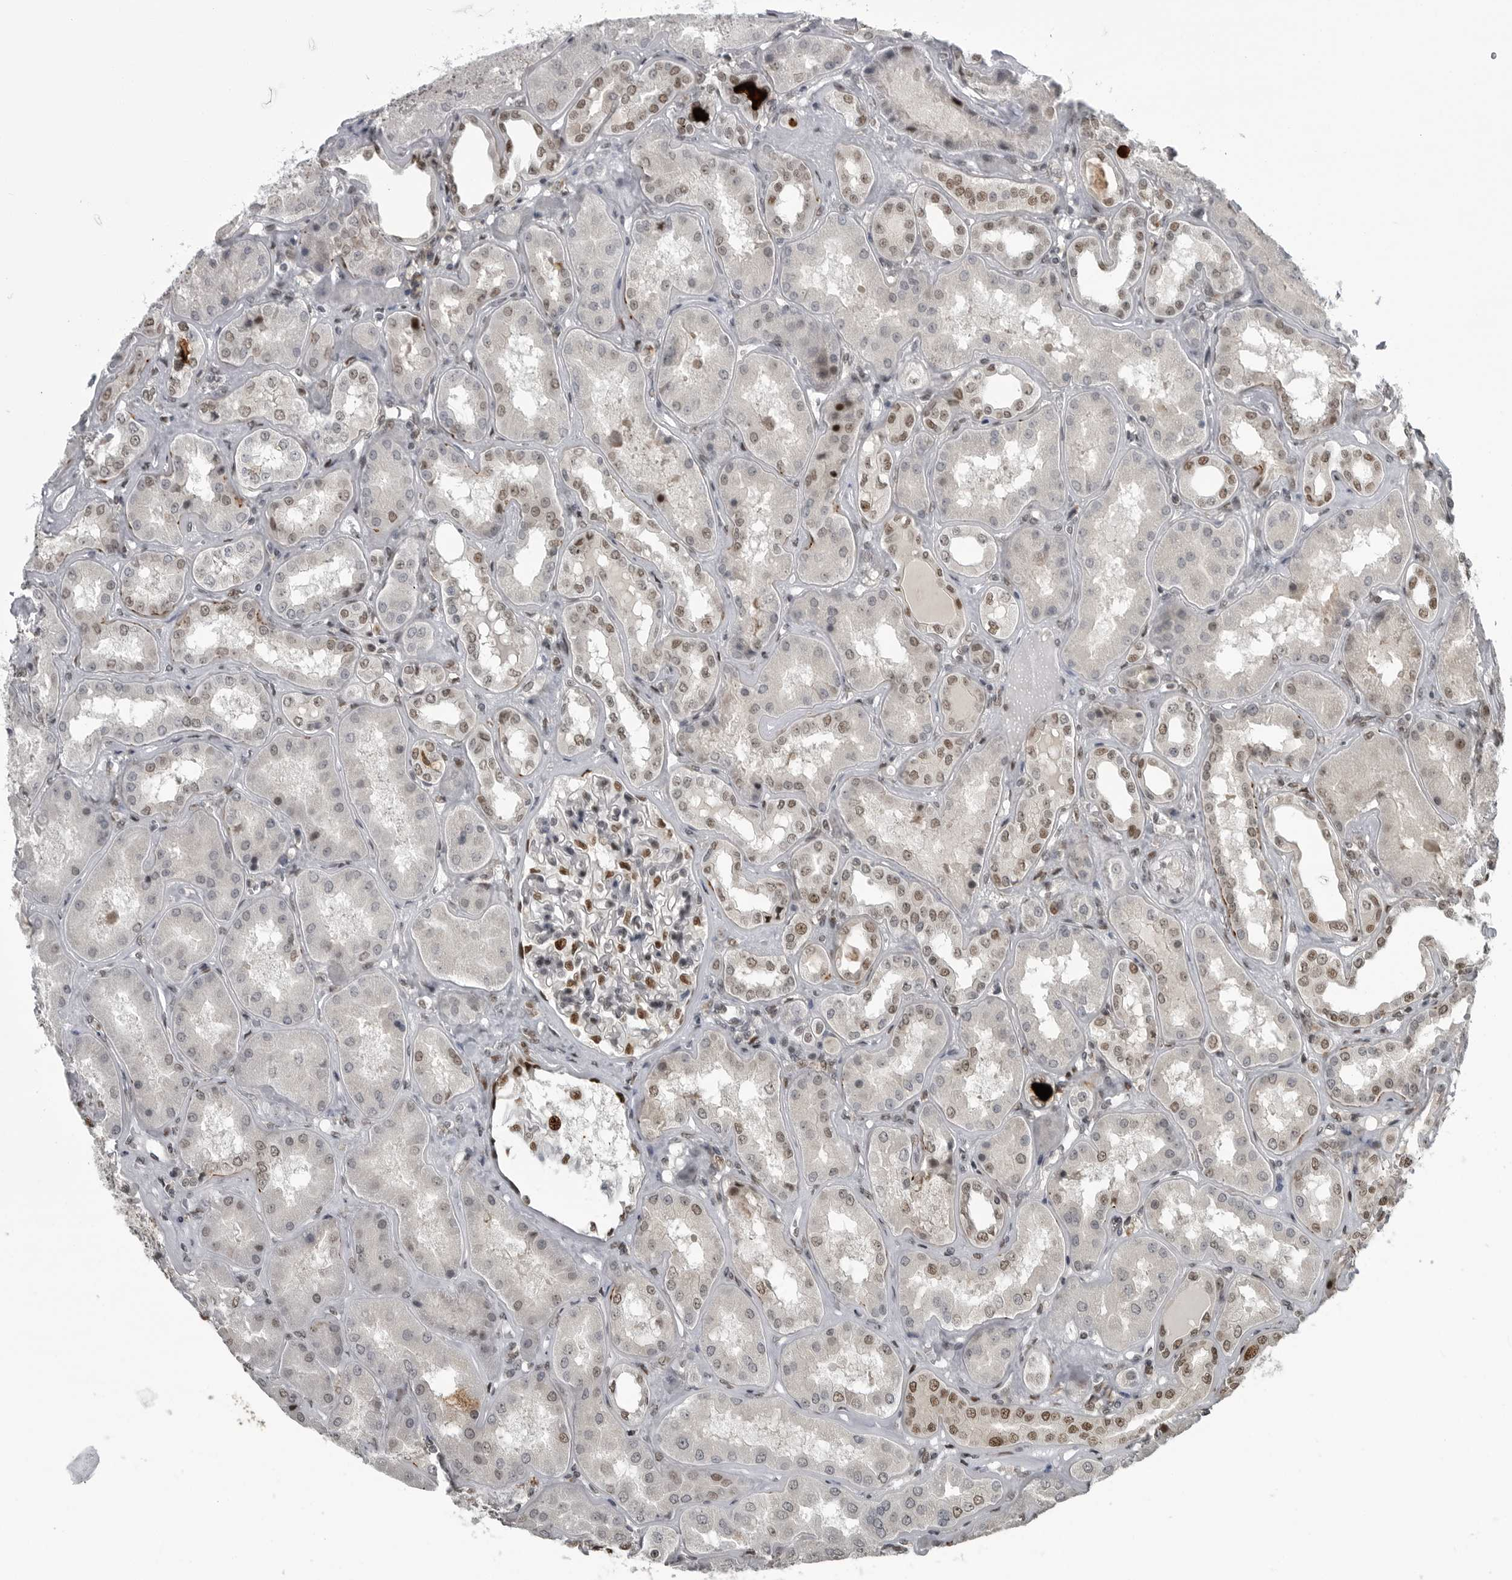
{"staining": {"intensity": "strong", "quantity": "25%-75%", "location": "nuclear"}, "tissue": "kidney", "cell_type": "Cells in glomeruli", "image_type": "normal", "snomed": [{"axis": "morphology", "description": "Normal tissue, NOS"}, {"axis": "topography", "description": "Kidney"}], "caption": "A brown stain shows strong nuclear positivity of a protein in cells in glomeruli of unremarkable kidney. Ihc stains the protein in brown and the nuclei are stained blue.", "gene": "C8orf58", "patient": {"sex": "female", "age": 56}}